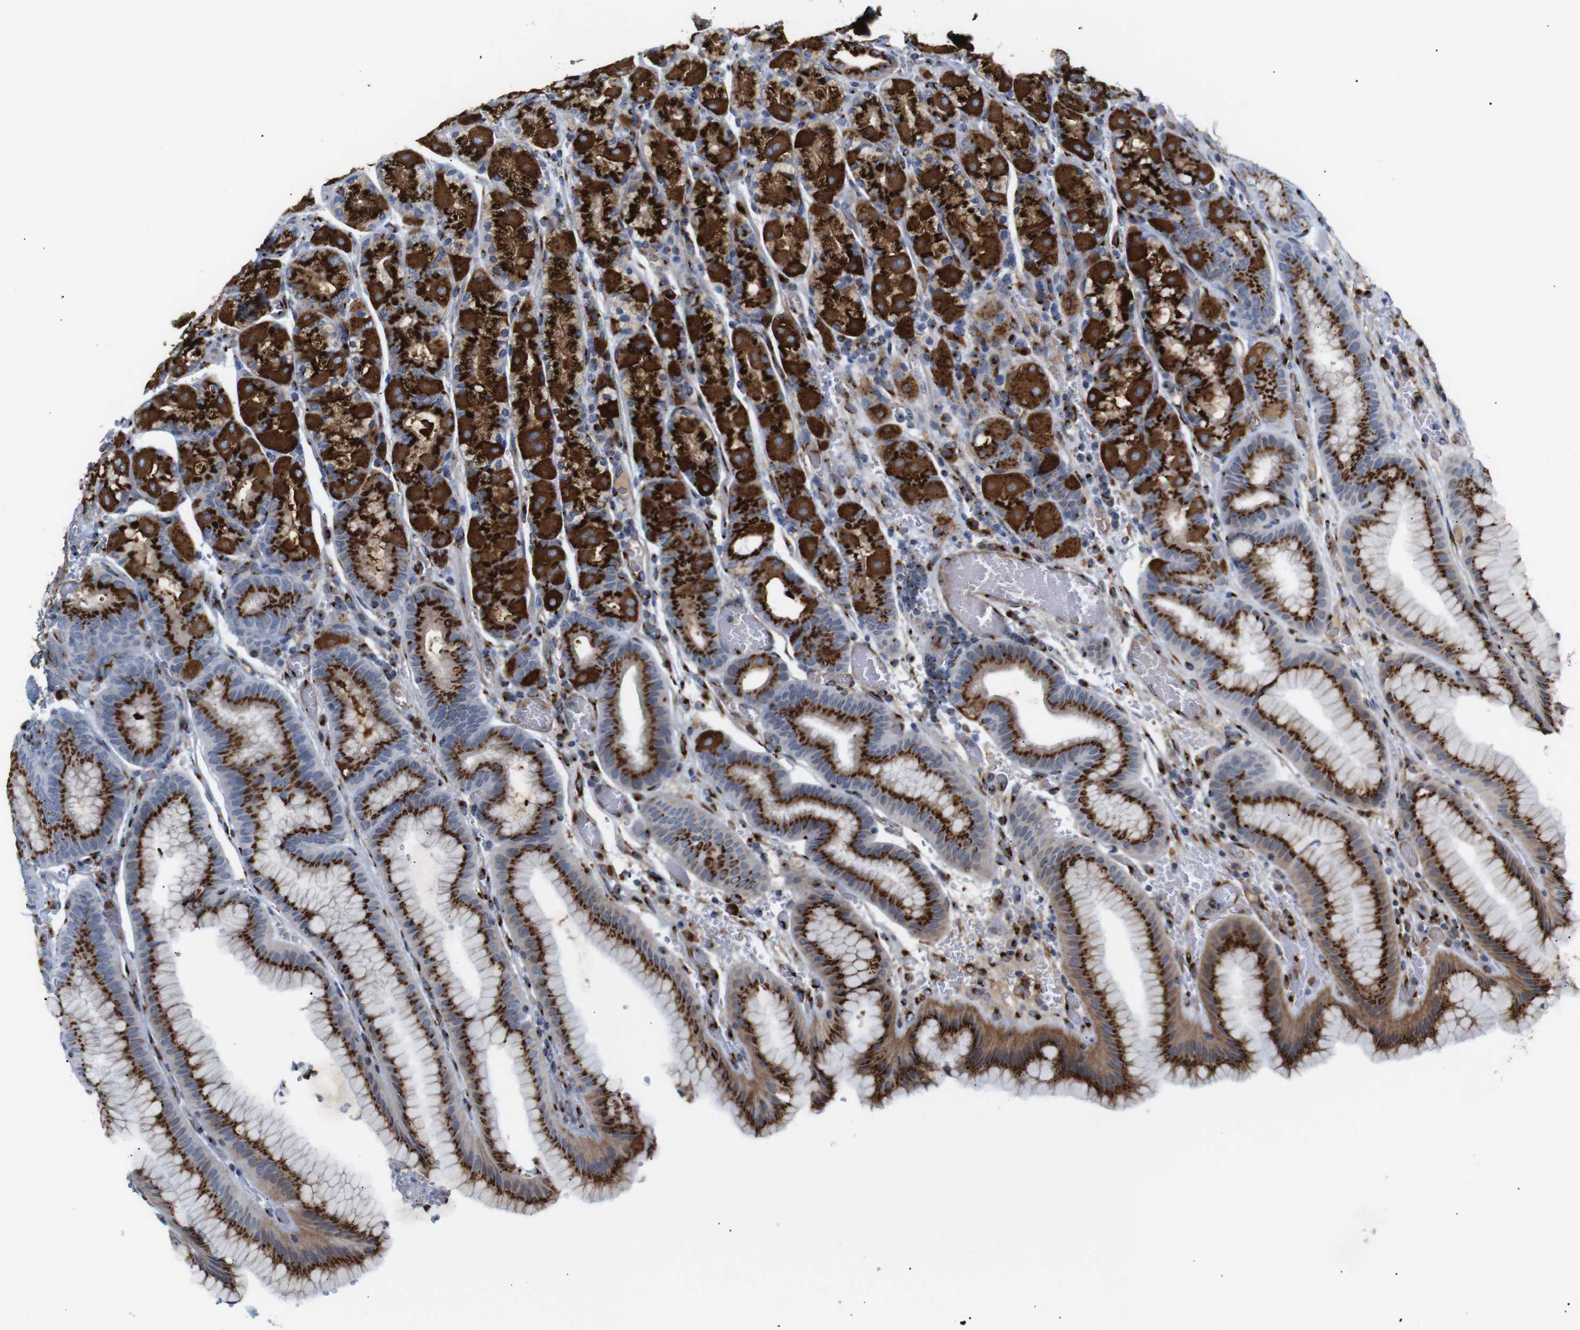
{"staining": {"intensity": "strong", "quantity": ">75%", "location": "cytoplasmic/membranous"}, "tissue": "stomach", "cell_type": "Glandular cells", "image_type": "normal", "snomed": [{"axis": "morphology", "description": "Normal tissue, NOS"}, {"axis": "morphology", "description": "Carcinoid, malignant, NOS"}, {"axis": "topography", "description": "Stomach, upper"}], "caption": "DAB (3,3'-diaminobenzidine) immunohistochemical staining of unremarkable stomach shows strong cytoplasmic/membranous protein staining in about >75% of glandular cells. Using DAB (3,3'-diaminobenzidine) (brown) and hematoxylin (blue) stains, captured at high magnification using brightfield microscopy.", "gene": "TGOLN2", "patient": {"sex": "male", "age": 39}}